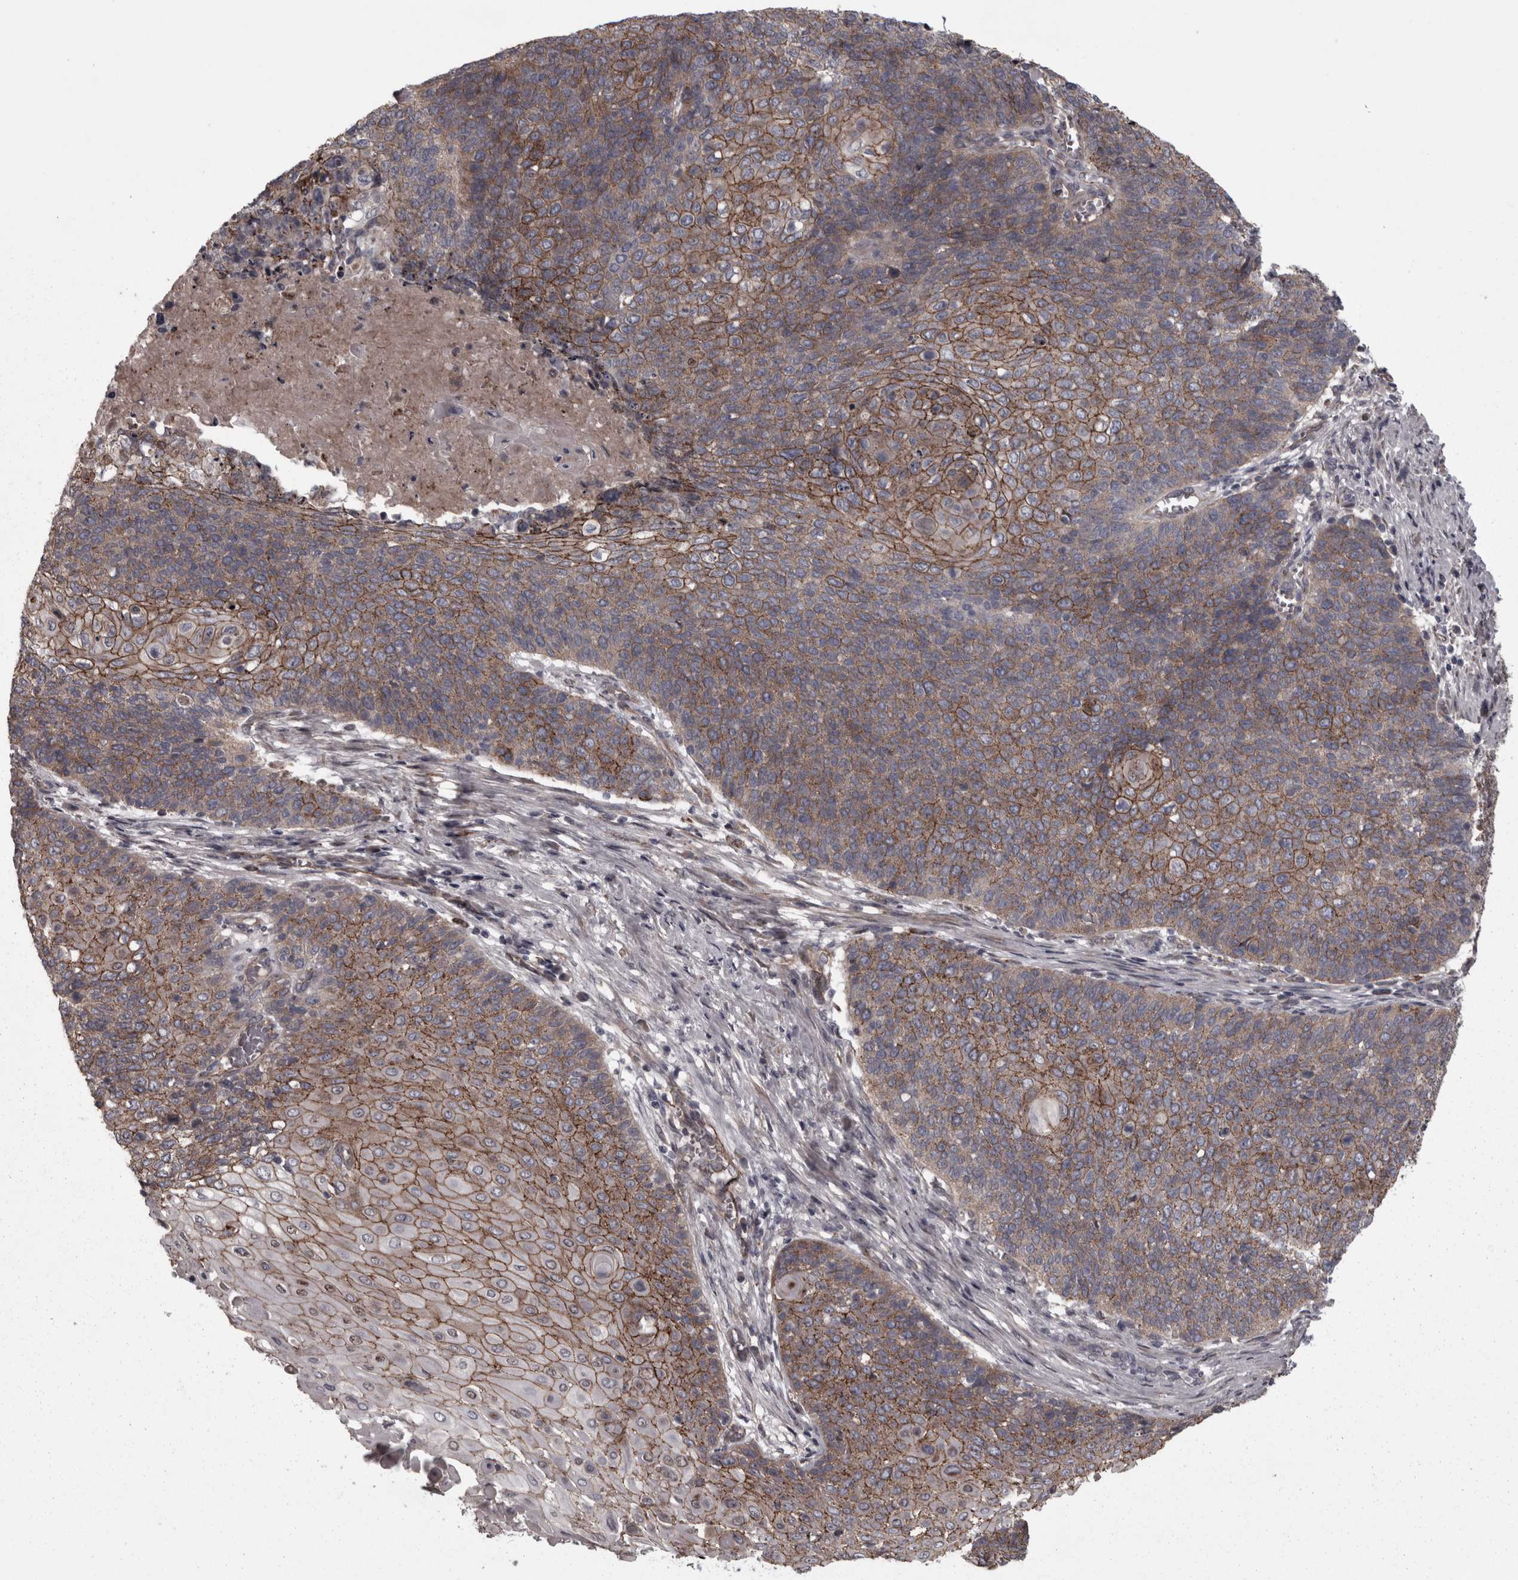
{"staining": {"intensity": "moderate", "quantity": ">75%", "location": "cytoplasmic/membranous"}, "tissue": "cervical cancer", "cell_type": "Tumor cells", "image_type": "cancer", "snomed": [{"axis": "morphology", "description": "Squamous cell carcinoma, NOS"}, {"axis": "topography", "description": "Cervix"}], "caption": "Squamous cell carcinoma (cervical) stained for a protein demonstrates moderate cytoplasmic/membranous positivity in tumor cells.", "gene": "PCDH17", "patient": {"sex": "female", "age": 39}}